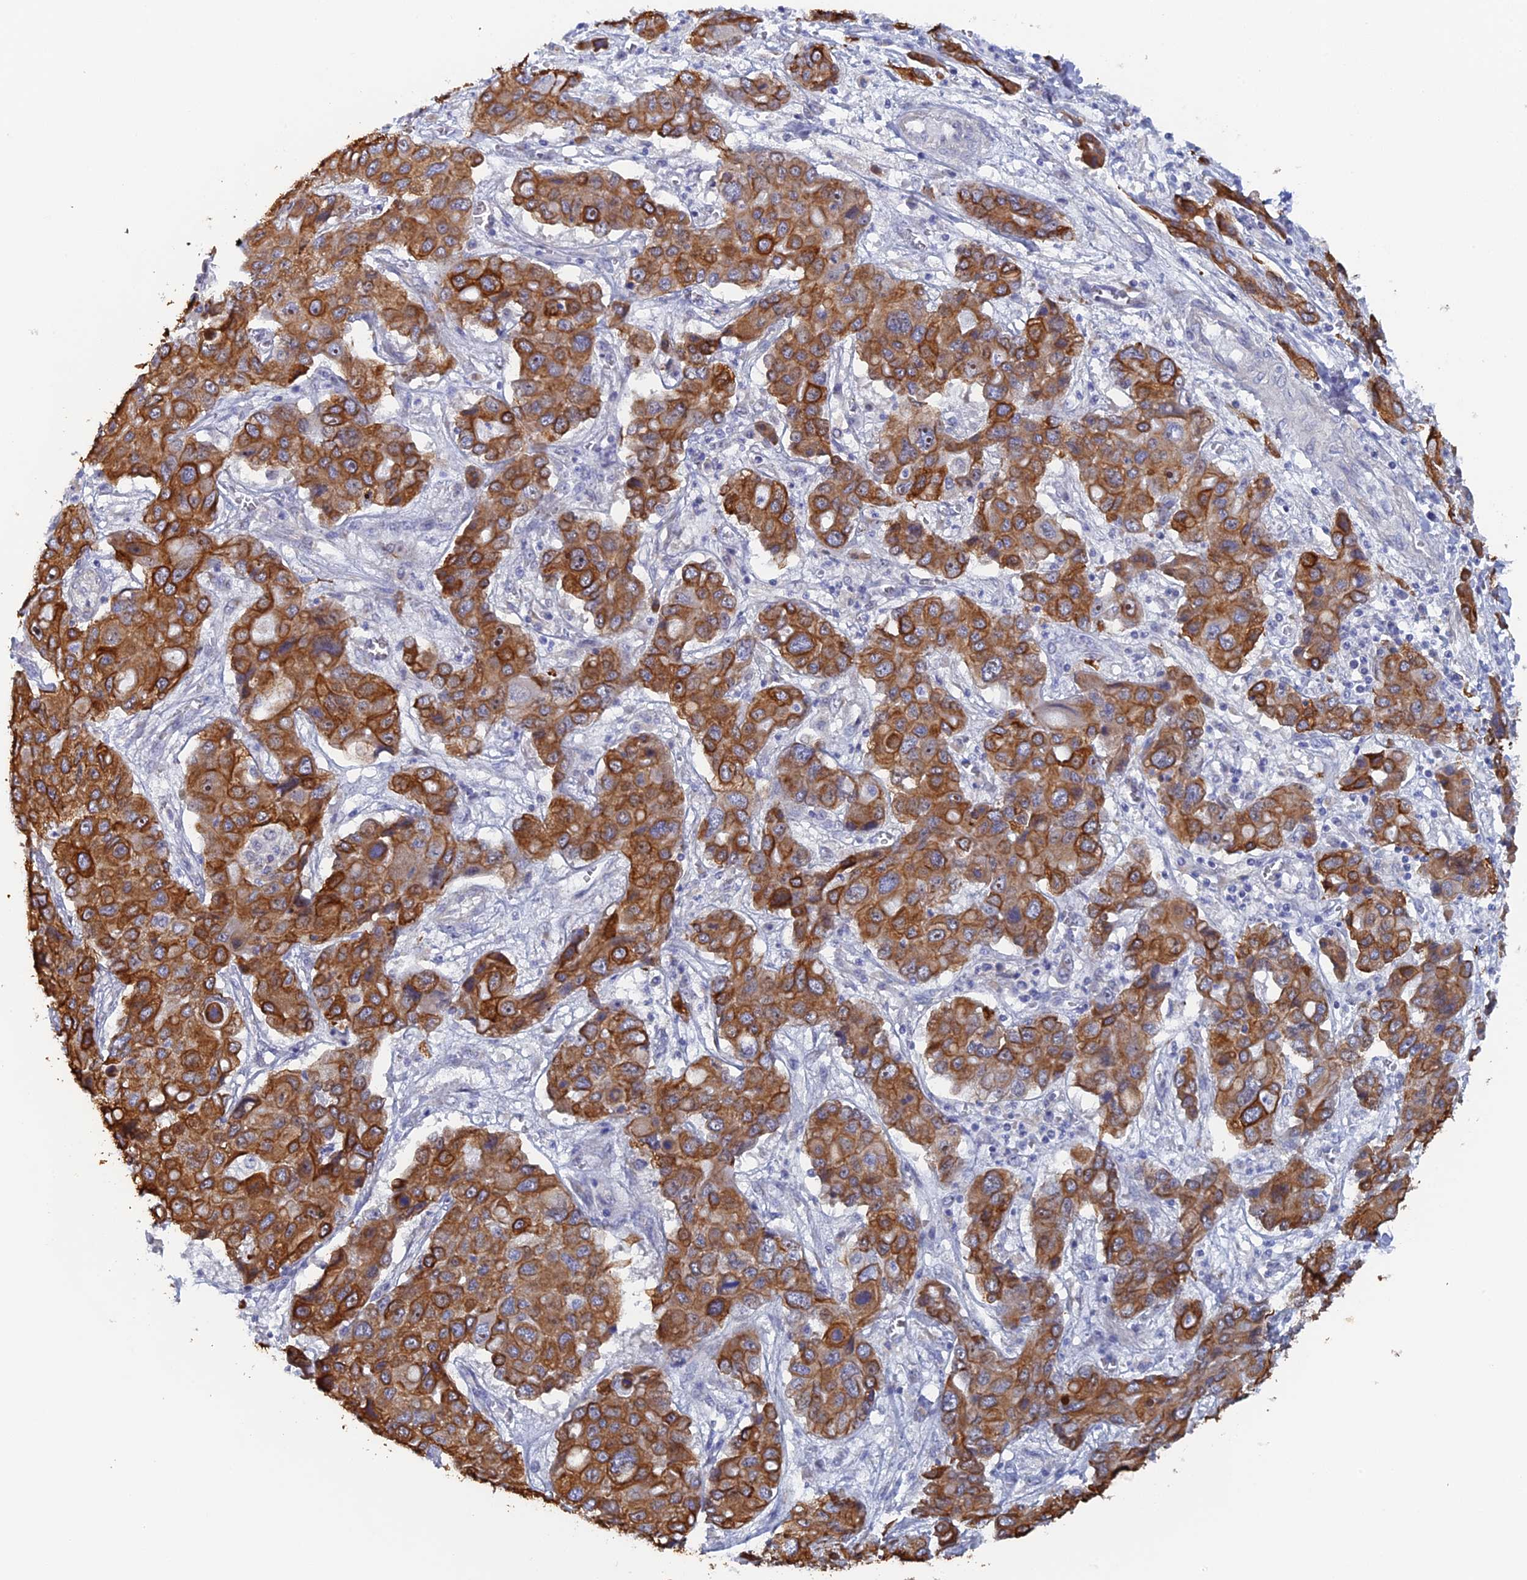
{"staining": {"intensity": "moderate", "quantity": ">75%", "location": "cytoplasmic/membranous"}, "tissue": "liver cancer", "cell_type": "Tumor cells", "image_type": "cancer", "snomed": [{"axis": "morphology", "description": "Cholangiocarcinoma"}, {"axis": "topography", "description": "Liver"}], "caption": "A histopathology image of human liver cholangiocarcinoma stained for a protein demonstrates moderate cytoplasmic/membranous brown staining in tumor cells.", "gene": "SRFBP1", "patient": {"sex": "male", "age": 67}}